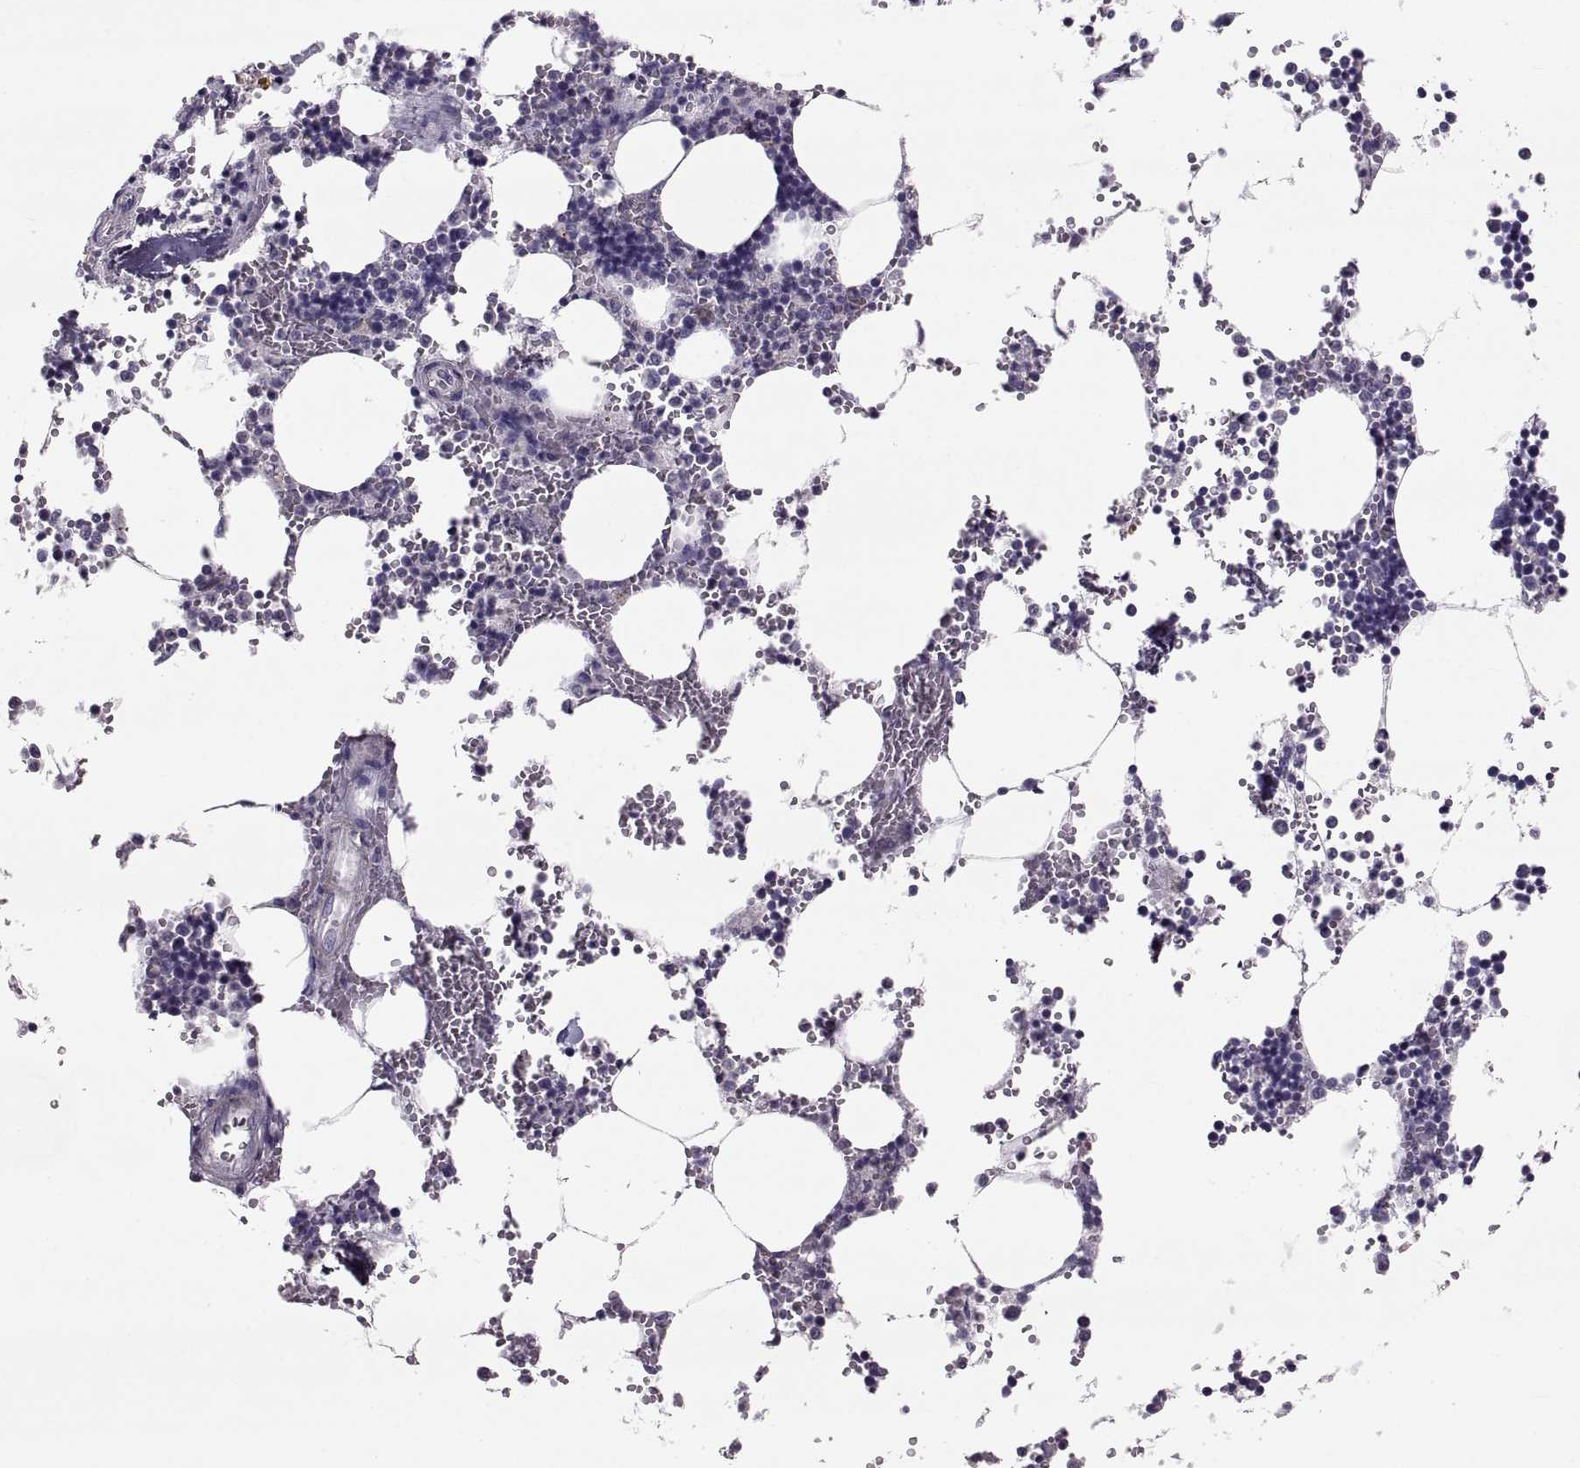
{"staining": {"intensity": "negative", "quantity": "none", "location": "none"}, "tissue": "bone marrow", "cell_type": "Hematopoietic cells", "image_type": "normal", "snomed": [{"axis": "morphology", "description": "Normal tissue, NOS"}, {"axis": "topography", "description": "Bone marrow"}], "caption": "The IHC photomicrograph has no significant expression in hematopoietic cells of bone marrow. (Immunohistochemistry, brightfield microscopy, high magnification).", "gene": "IGSF1", "patient": {"sex": "male", "age": 54}}